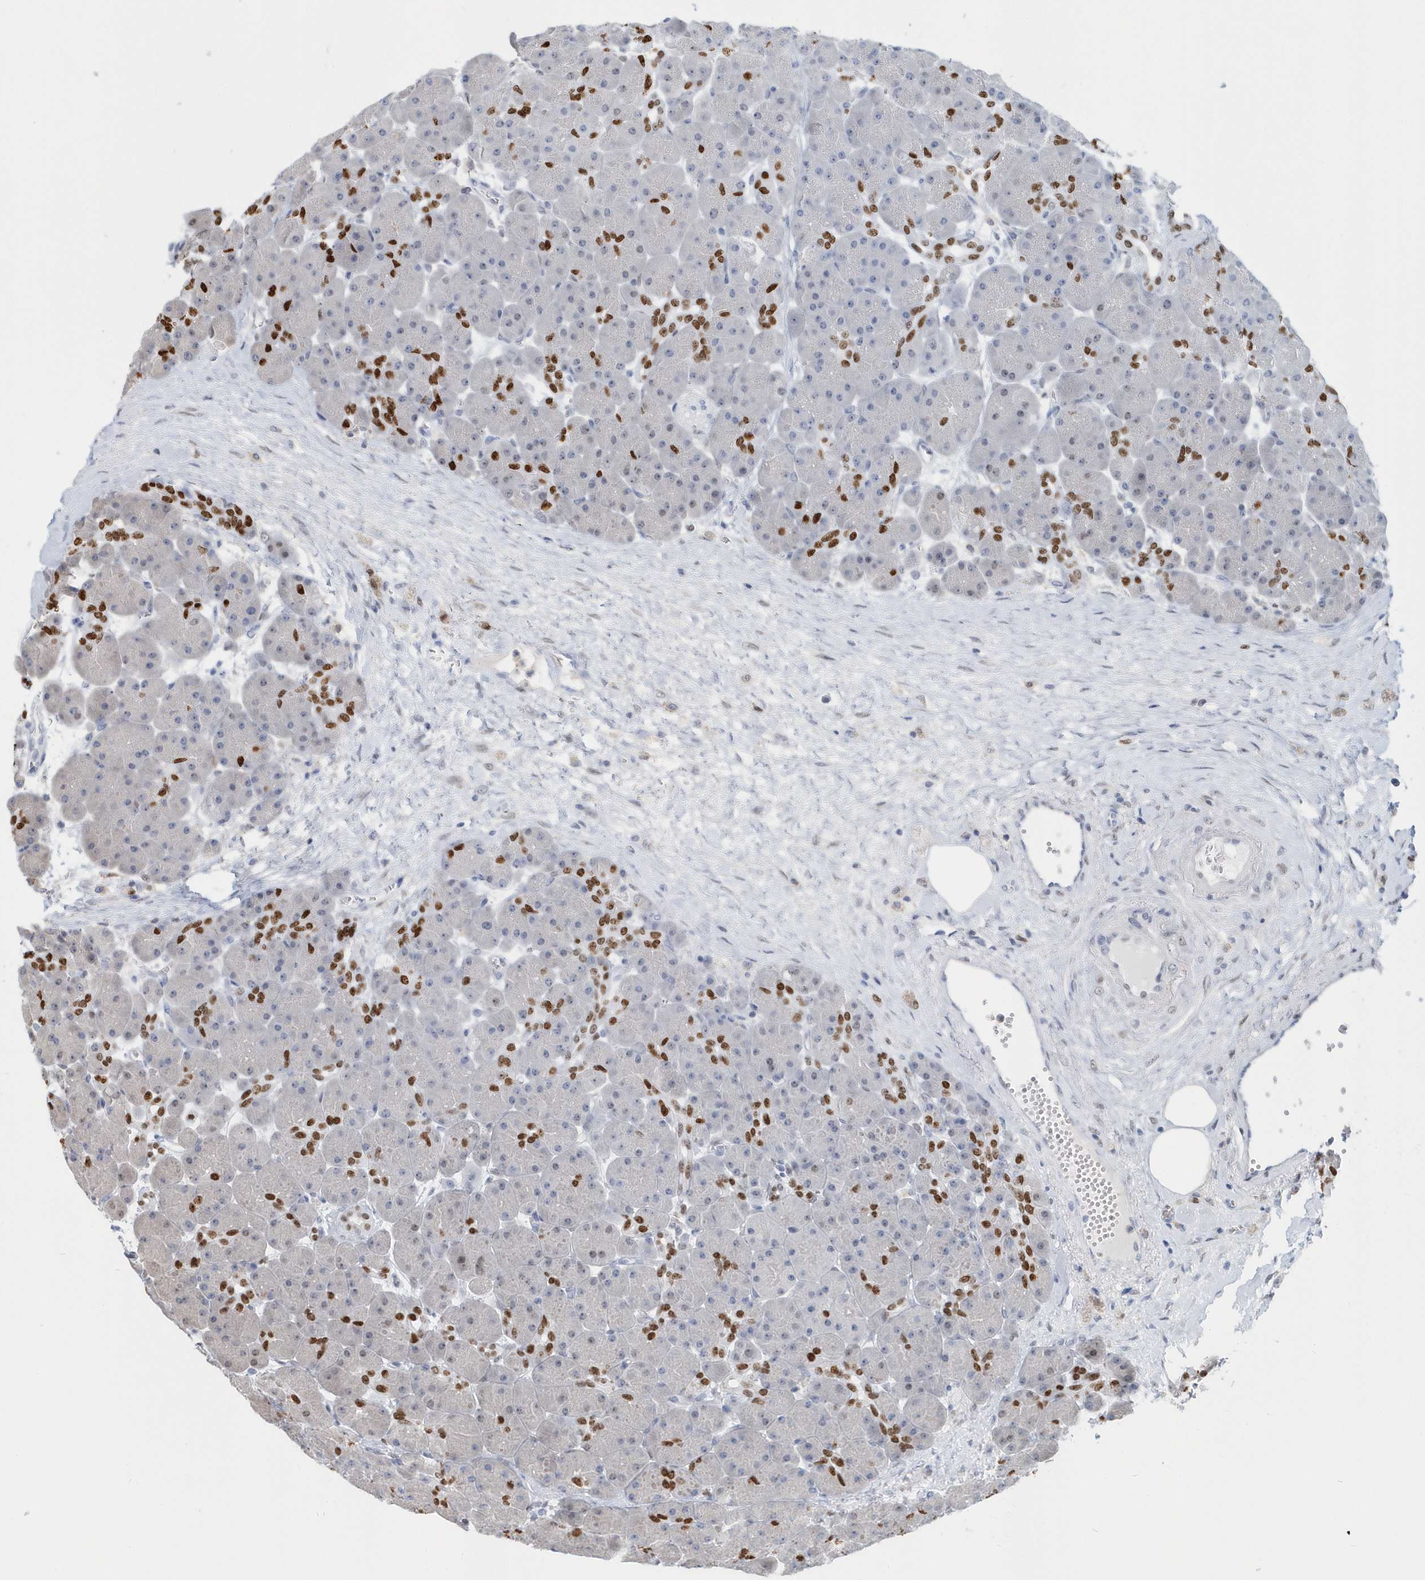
{"staining": {"intensity": "strong", "quantity": "<25%", "location": "nuclear"}, "tissue": "pancreas", "cell_type": "Exocrine glandular cells", "image_type": "normal", "snomed": [{"axis": "morphology", "description": "Normal tissue, NOS"}, {"axis": "topography", "description": "Pancreas"}], "caption": "Brown immunohistochemical staining in normal pancreas displays strong nuclear positivity in approximately <25% of exocrine glandular cells.", "gene": "MACROH2A2", "patient": {"sex": "male", "age": 66}}